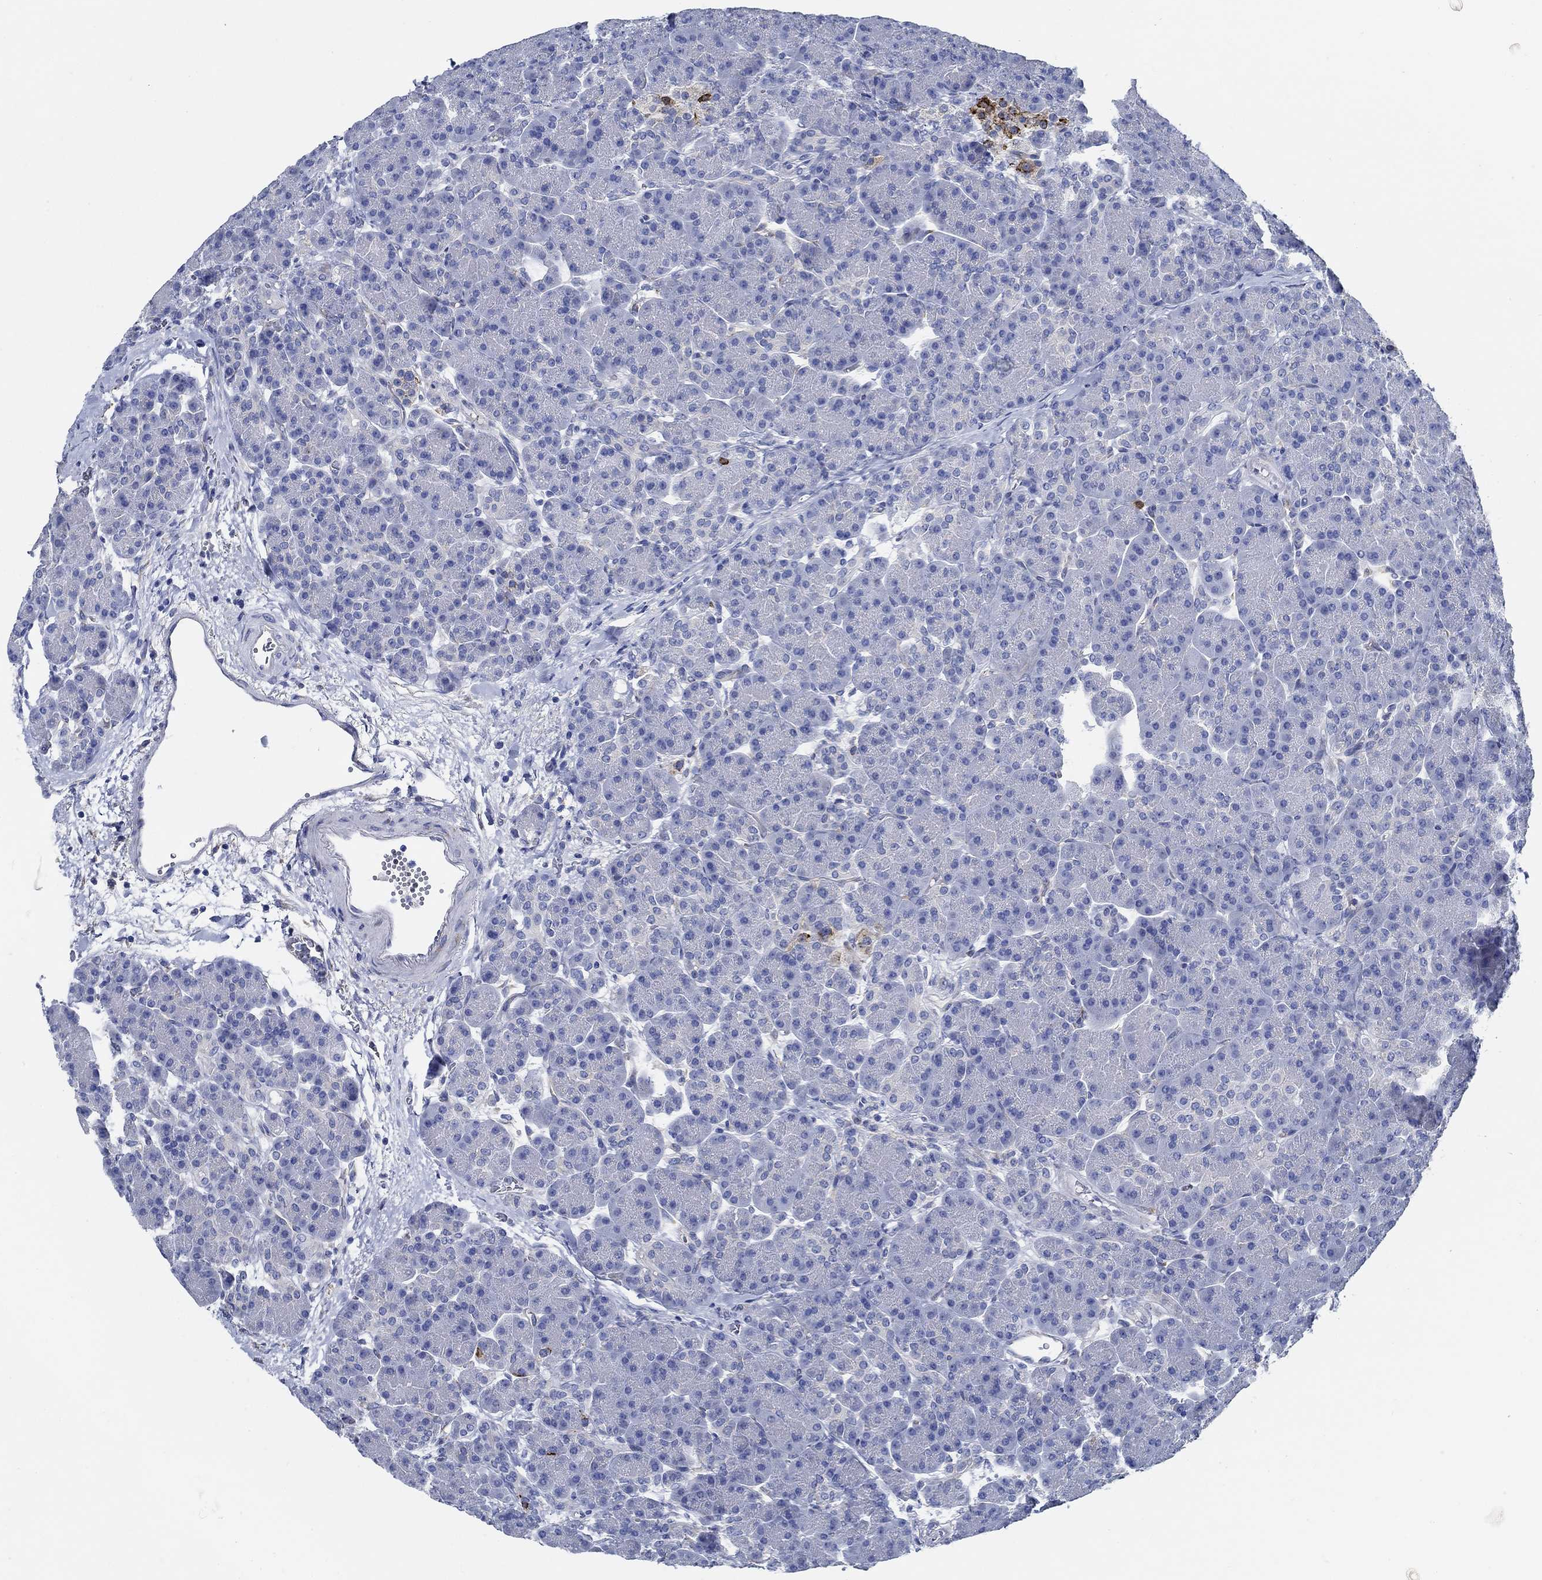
{"staining": {"intensity": "negative", "quantity": "none", "location": "none"}, "tissue": "pancreas", "cell_type": "Exocrine glandular cells", "image_type": "normal", "snomed": [{"axis": "morphology", "description": "Normal tissue, NOS"}, {"axis": "topography", "description": "Pancreas"}], "caption": "High magnification brightfield microscopy of unremarkable pancreas stained with DAB (brown) and counterstained with hematoxylin (blue): exocrine glandular cells show no significant expression. Nuclei are stained in blue.", "gene": "HECW2", "patient": {"sex": "female", "age": 63}}